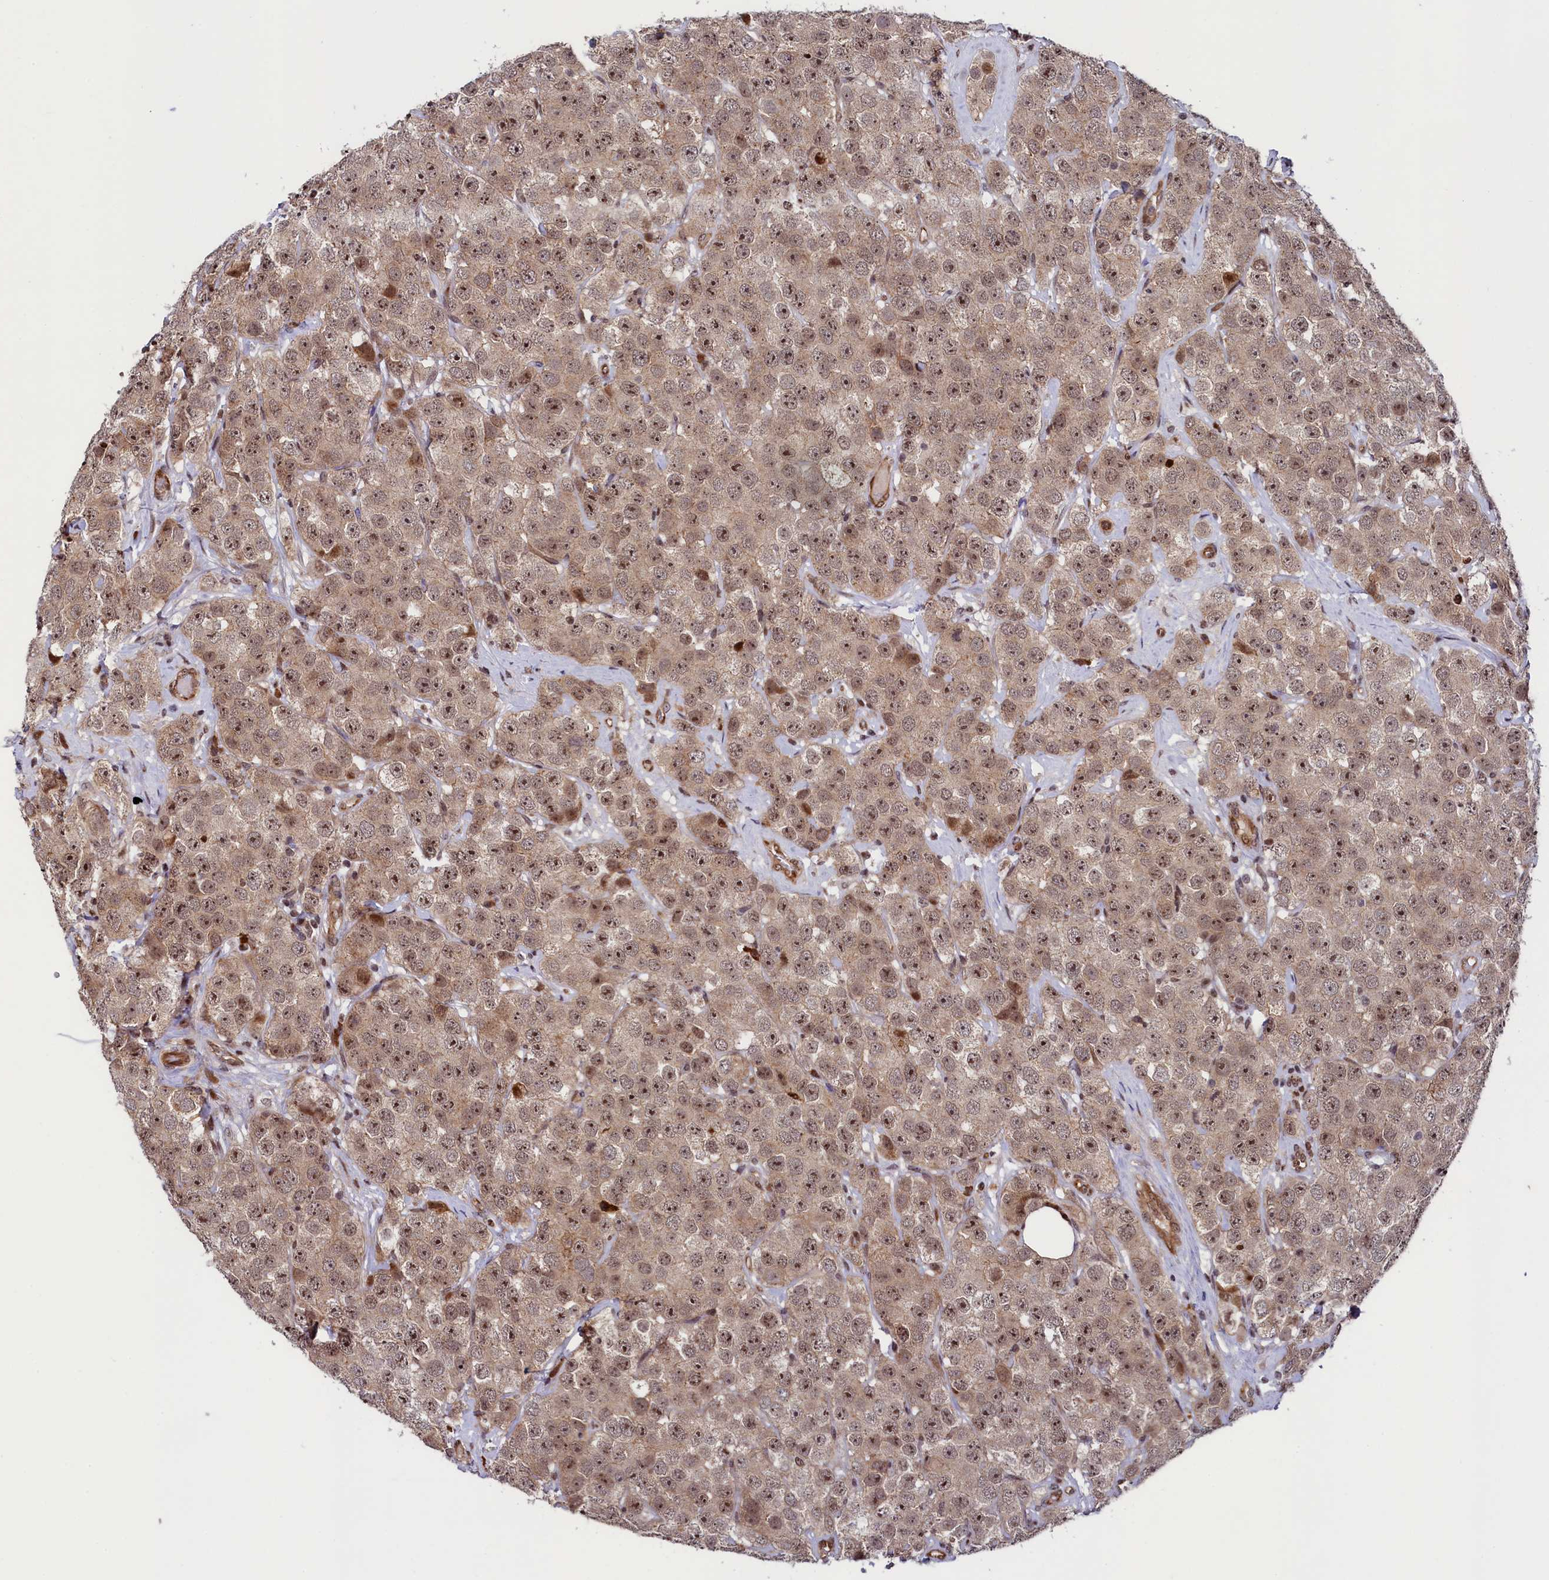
{"staining": {"intensity": "moderate", "quantity": ">75%", "location": "nuclear"}, "tissue": "testis cancer", "cell_type": "Tumor cells", "image_type": "cancer", "snomed": [{"axis": "morphology", "description": "Seminoma, NOS"}, {"axis": "topography", "description": "Testis"}], "caption": "Immunohistochemical staining of testis seminoma exhibits moderate nuclear protein staining in approximately >75% of tumor cells.", "gene": "LEO1", "patient": {"sex": "male", "age": 28}}